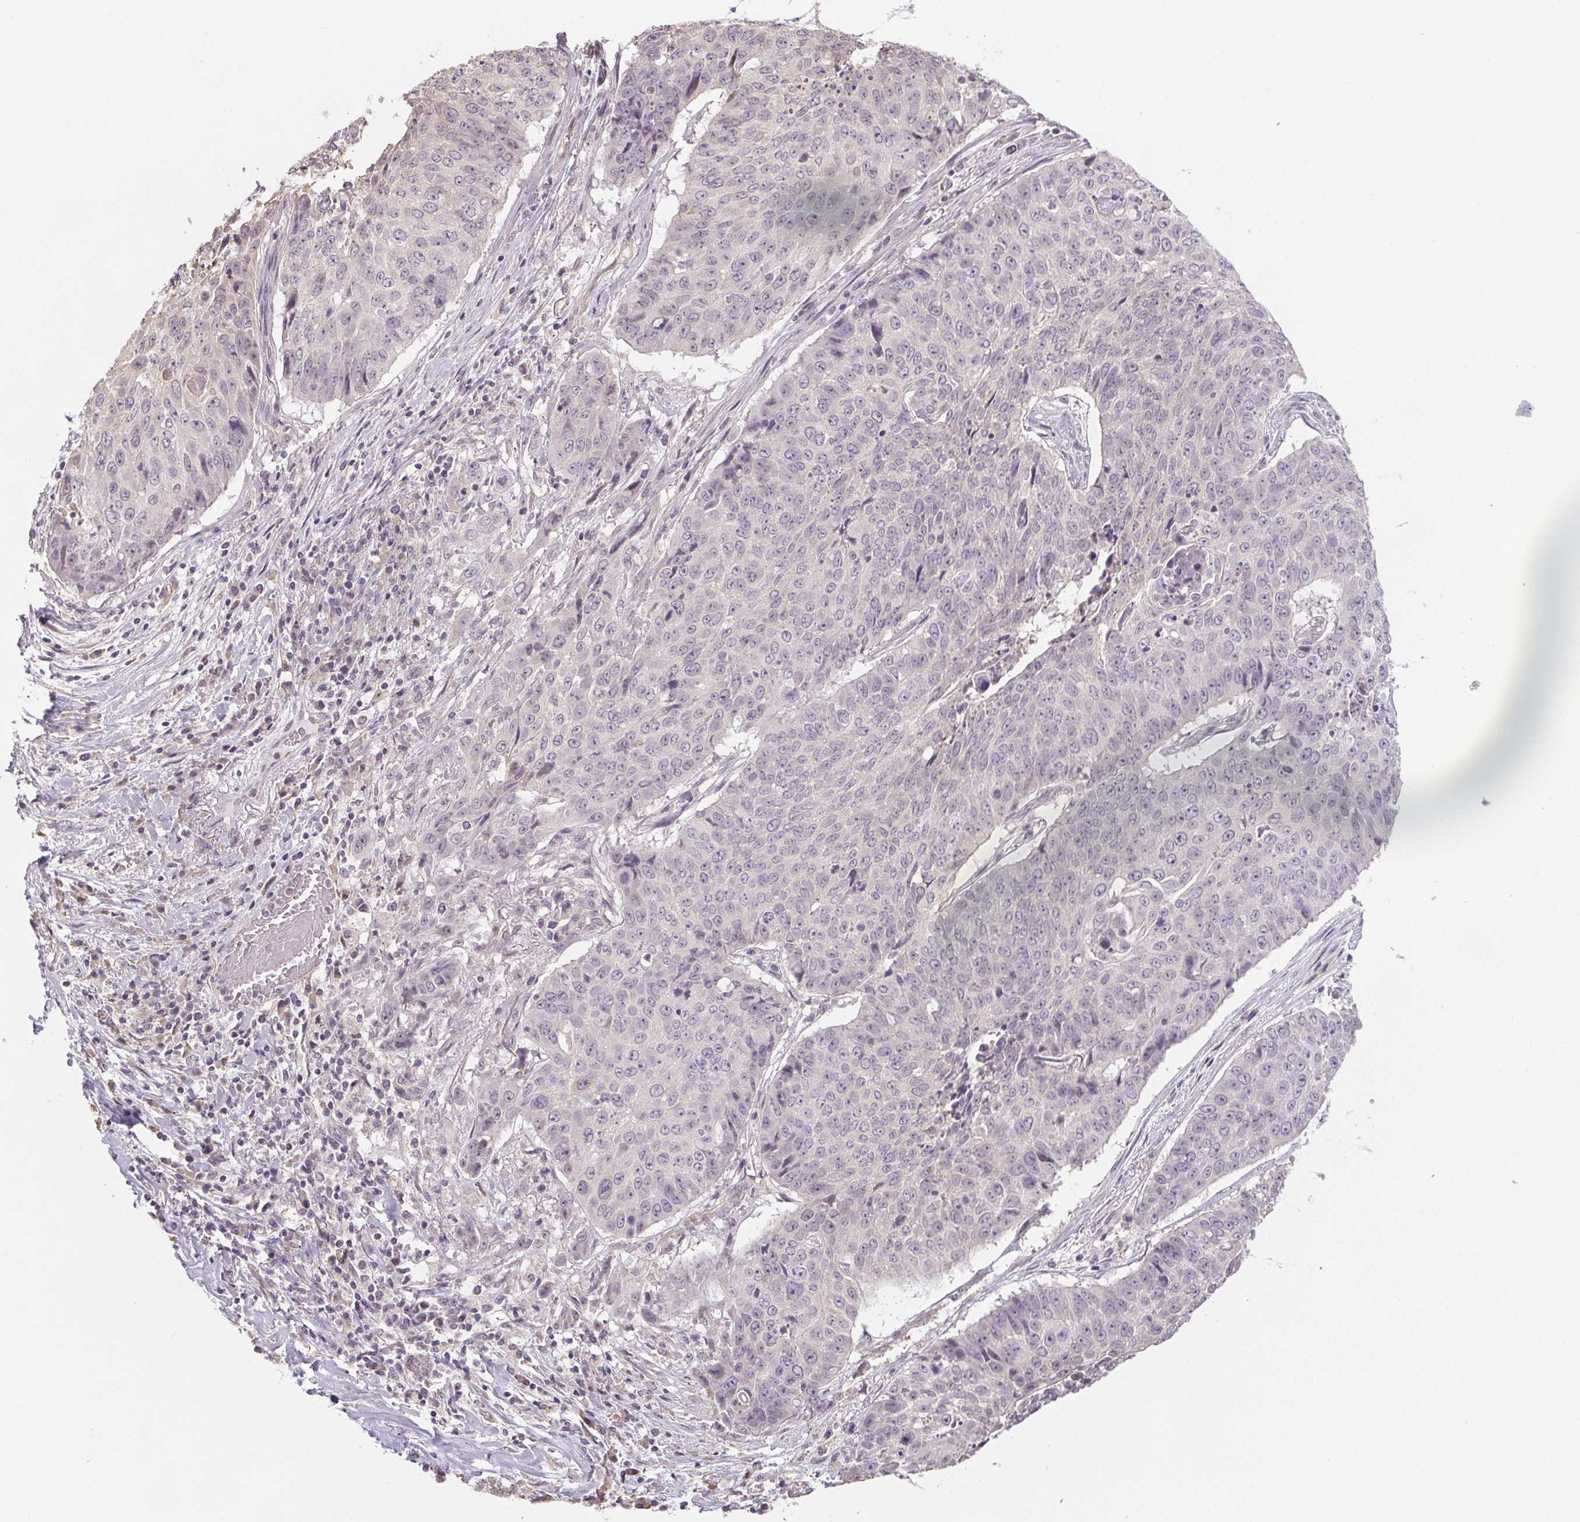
{"staining": {"intensity": "negative", "quantity": "none", "location": "none"}, "tissue": "lung cancer", "cell_type": "Tumor cells", "image_type": "cancer", "snomed": [{"axis": "morphology", "description": "Normal tissue, NOS"}, {"axis": "morphology", "description": "Squamous cell carcinoma, NOS"}, {"axis": "topography", "description": "Bronchus"}, {"axis": "topography", "description": "Lung"}], "caption": "DAB immunohistochemical staining of human squamous cell carcinoma (lung) reveals no significant expression in tumor cells.", "gene": "SLC26A2", "patient": {"sex": "male", "age": 64}}